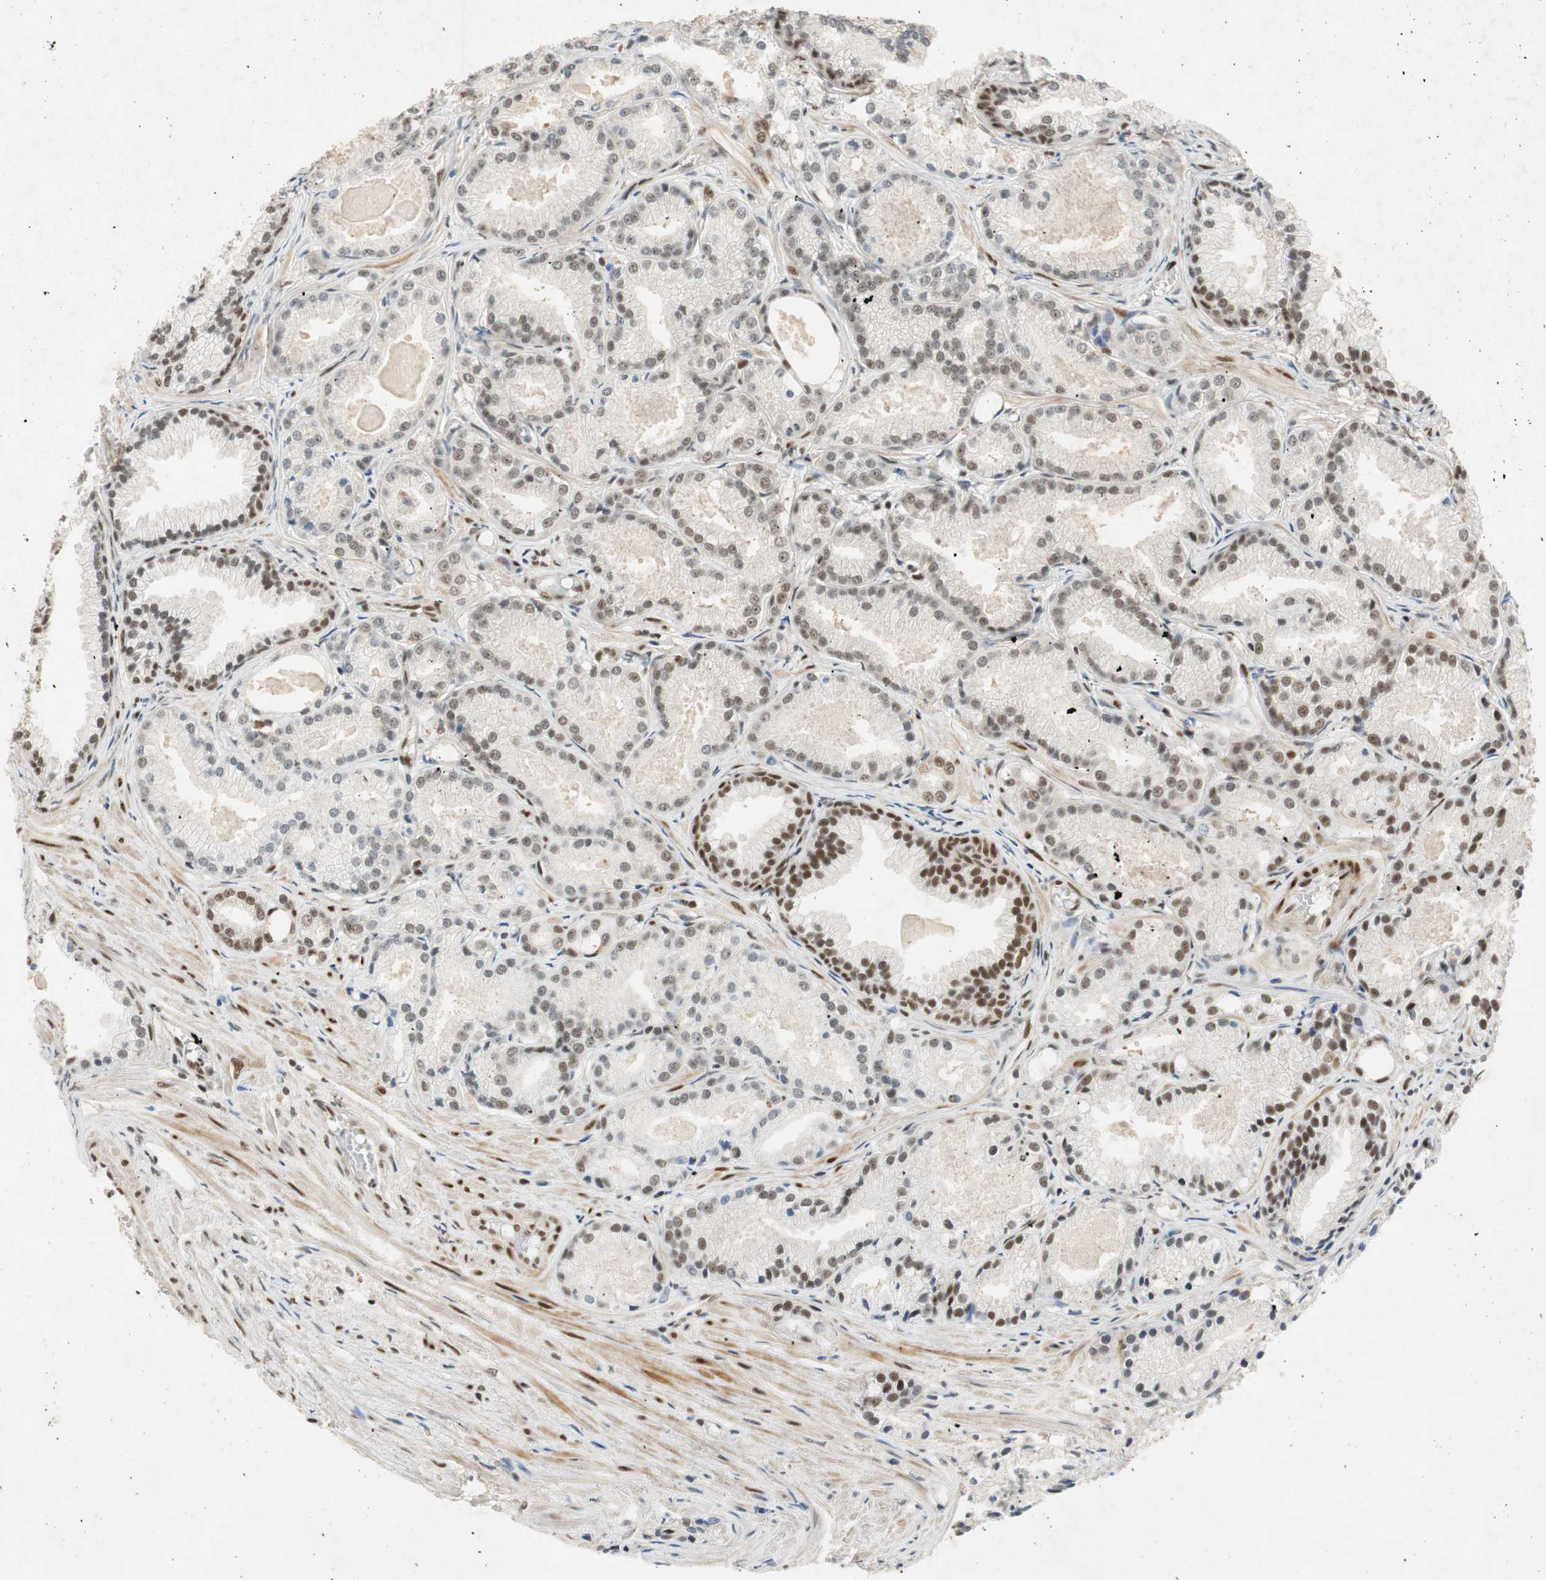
{"staining": {"intensity": "moderate", "quantity": "25%-75%", "location": "nuclear"}, "tissue": "prostate cancer", "cell_type": "Tumor cells", "image_type": "cancer", "snomed": [{"axis": "morphology", "description": "Adenocarcinoma, Low grade"}, {"axis": "topography", "description": "Prostate"}], "caption": "This is an image of immunohistochemistry (IHC) staining of prostate cancer, which shows moderate expression in the nuclear of tumor cells.", "gene": "NCBP3", "patient": {"sex": "male", "age": 72}}